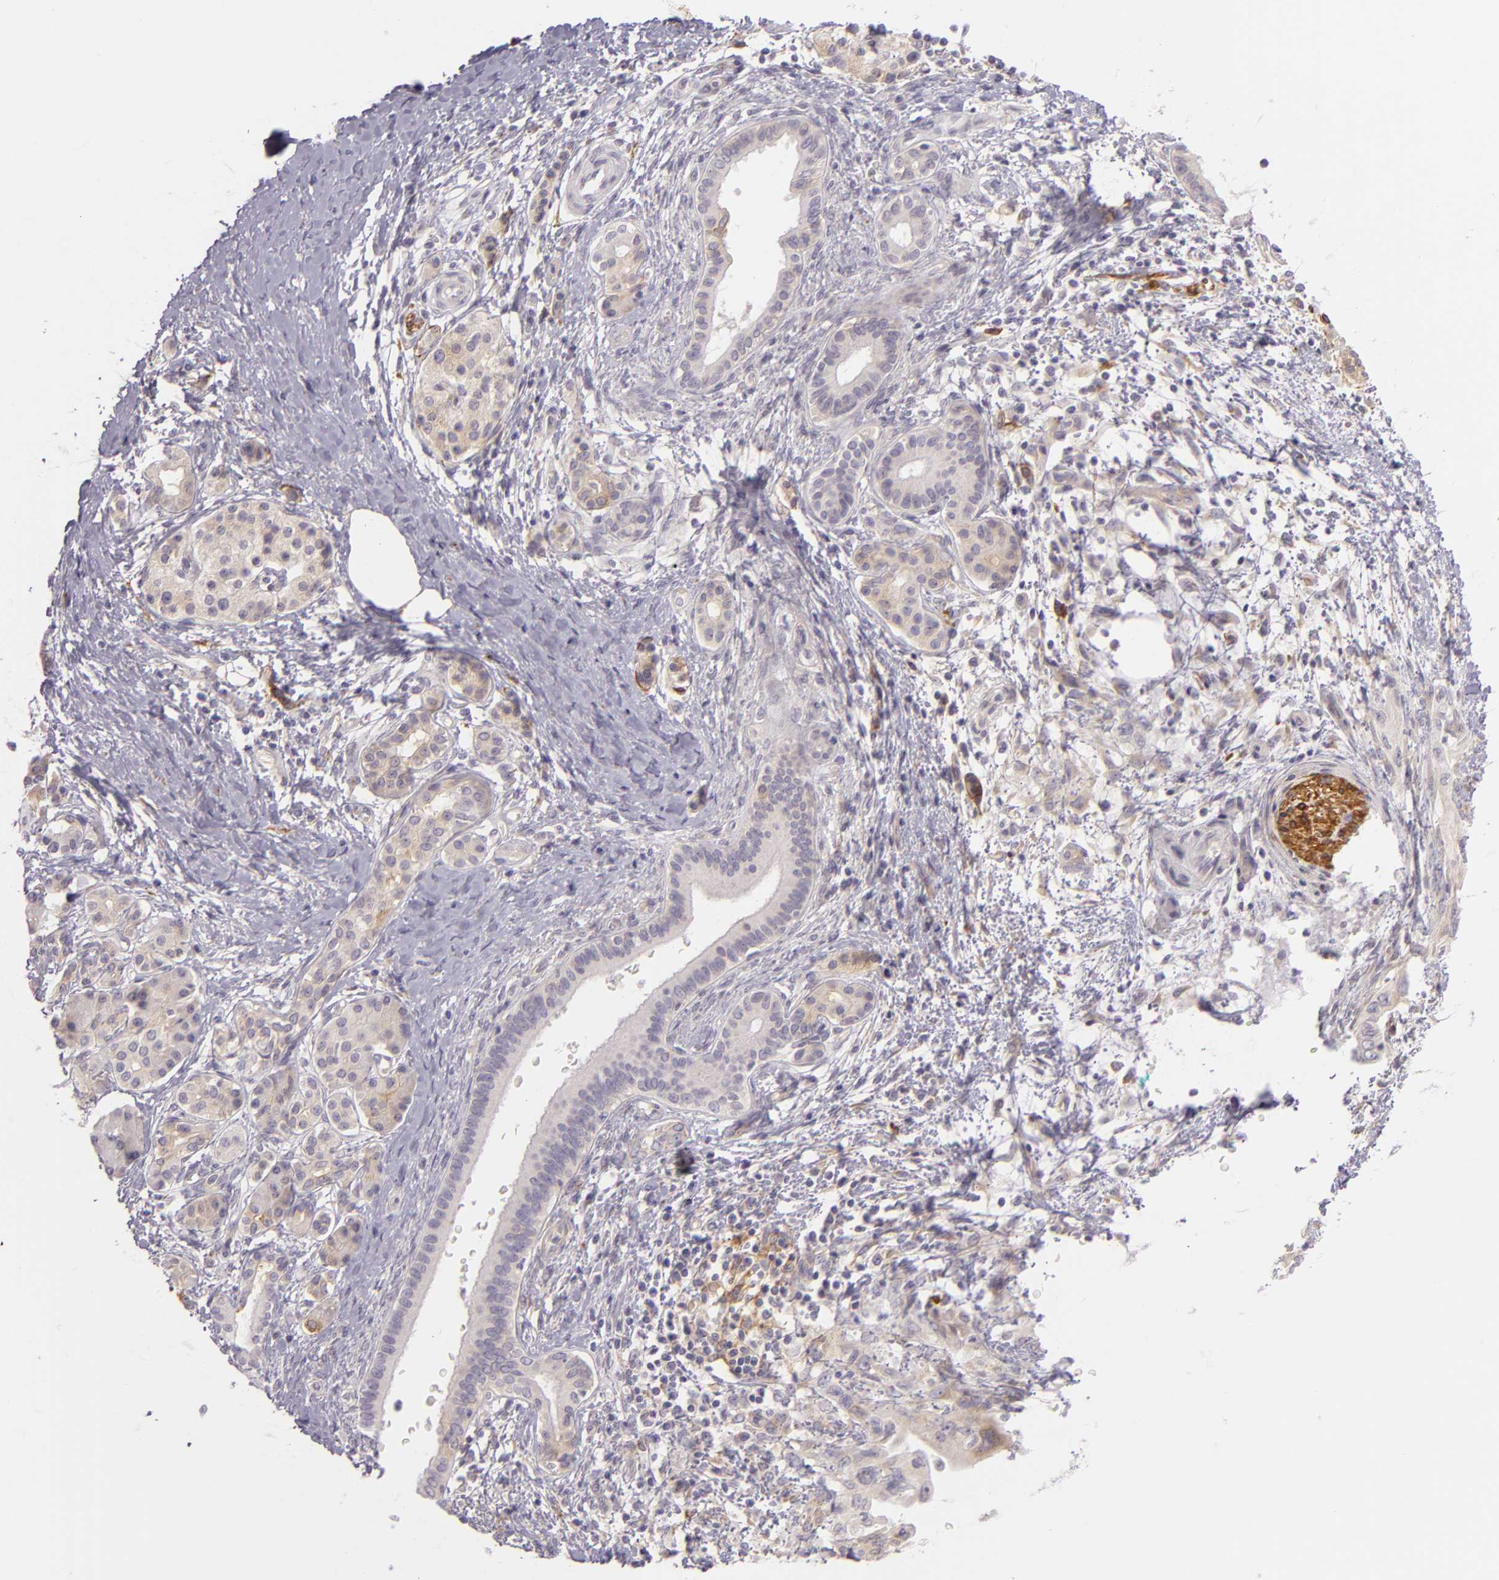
{"staining": {"intensity": "negative", "quantity": "none", "location": "none"}, "tissue": "pancreatic cancer", "cell_type": "Tumor cells", "image_type": "cancer", "snomed": [{"axis": "morphology", "description": "Adenocarcinoma, NOS"}, {"axis": "topography", "description": "Pancreas"}], "caption": "A high-resolution micrograph shows immunohistochemistry staining of pancreatic cancer (adenocarcinoma), which exhibits no significant expression in tumor cells. The staining was performed using DAB (3,3'-diaminobenzidine) to visualize the protein expression in brown, while the nuclei were stained in blue with hematoxylin (Magnification: 20x).", "gene": "ZC3H7B", "patient": {"sex": "female", "age": 66}}